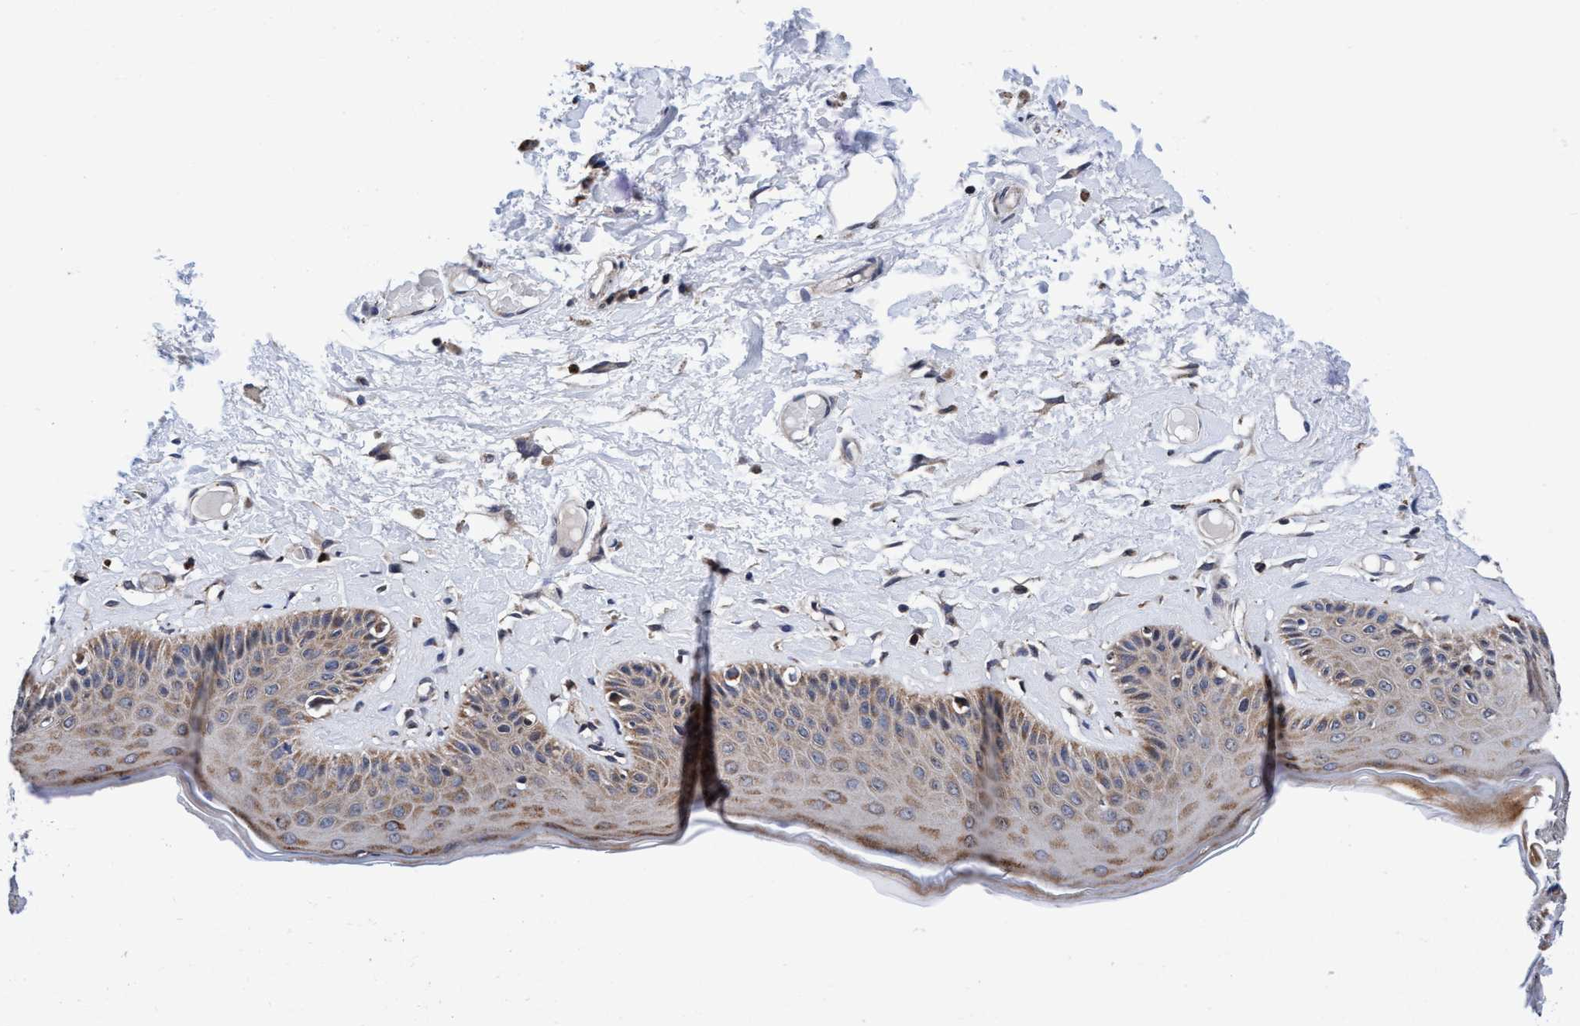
{"staining": {"intensity": "moderate", "quantity": ">75%", "location": "cytoplasmic/membranous"}, "tissue": "skin", "cell_type": "Epidermal cells", "image_type": "normal", "snomed": [{"axis": "morphology", "description": "Normal tissue, NOS"}, {"axis": "topography", "description": "Vulva"}], "caption": "A photomicrograph showing moderate cytoplasmic/membranous staining in about >75% of epidermal cells in benign skin, as visualized by brown immunohistochemical staining.", "gene": "AGAP2", "patient": {"sex": "female", "age": 73}}